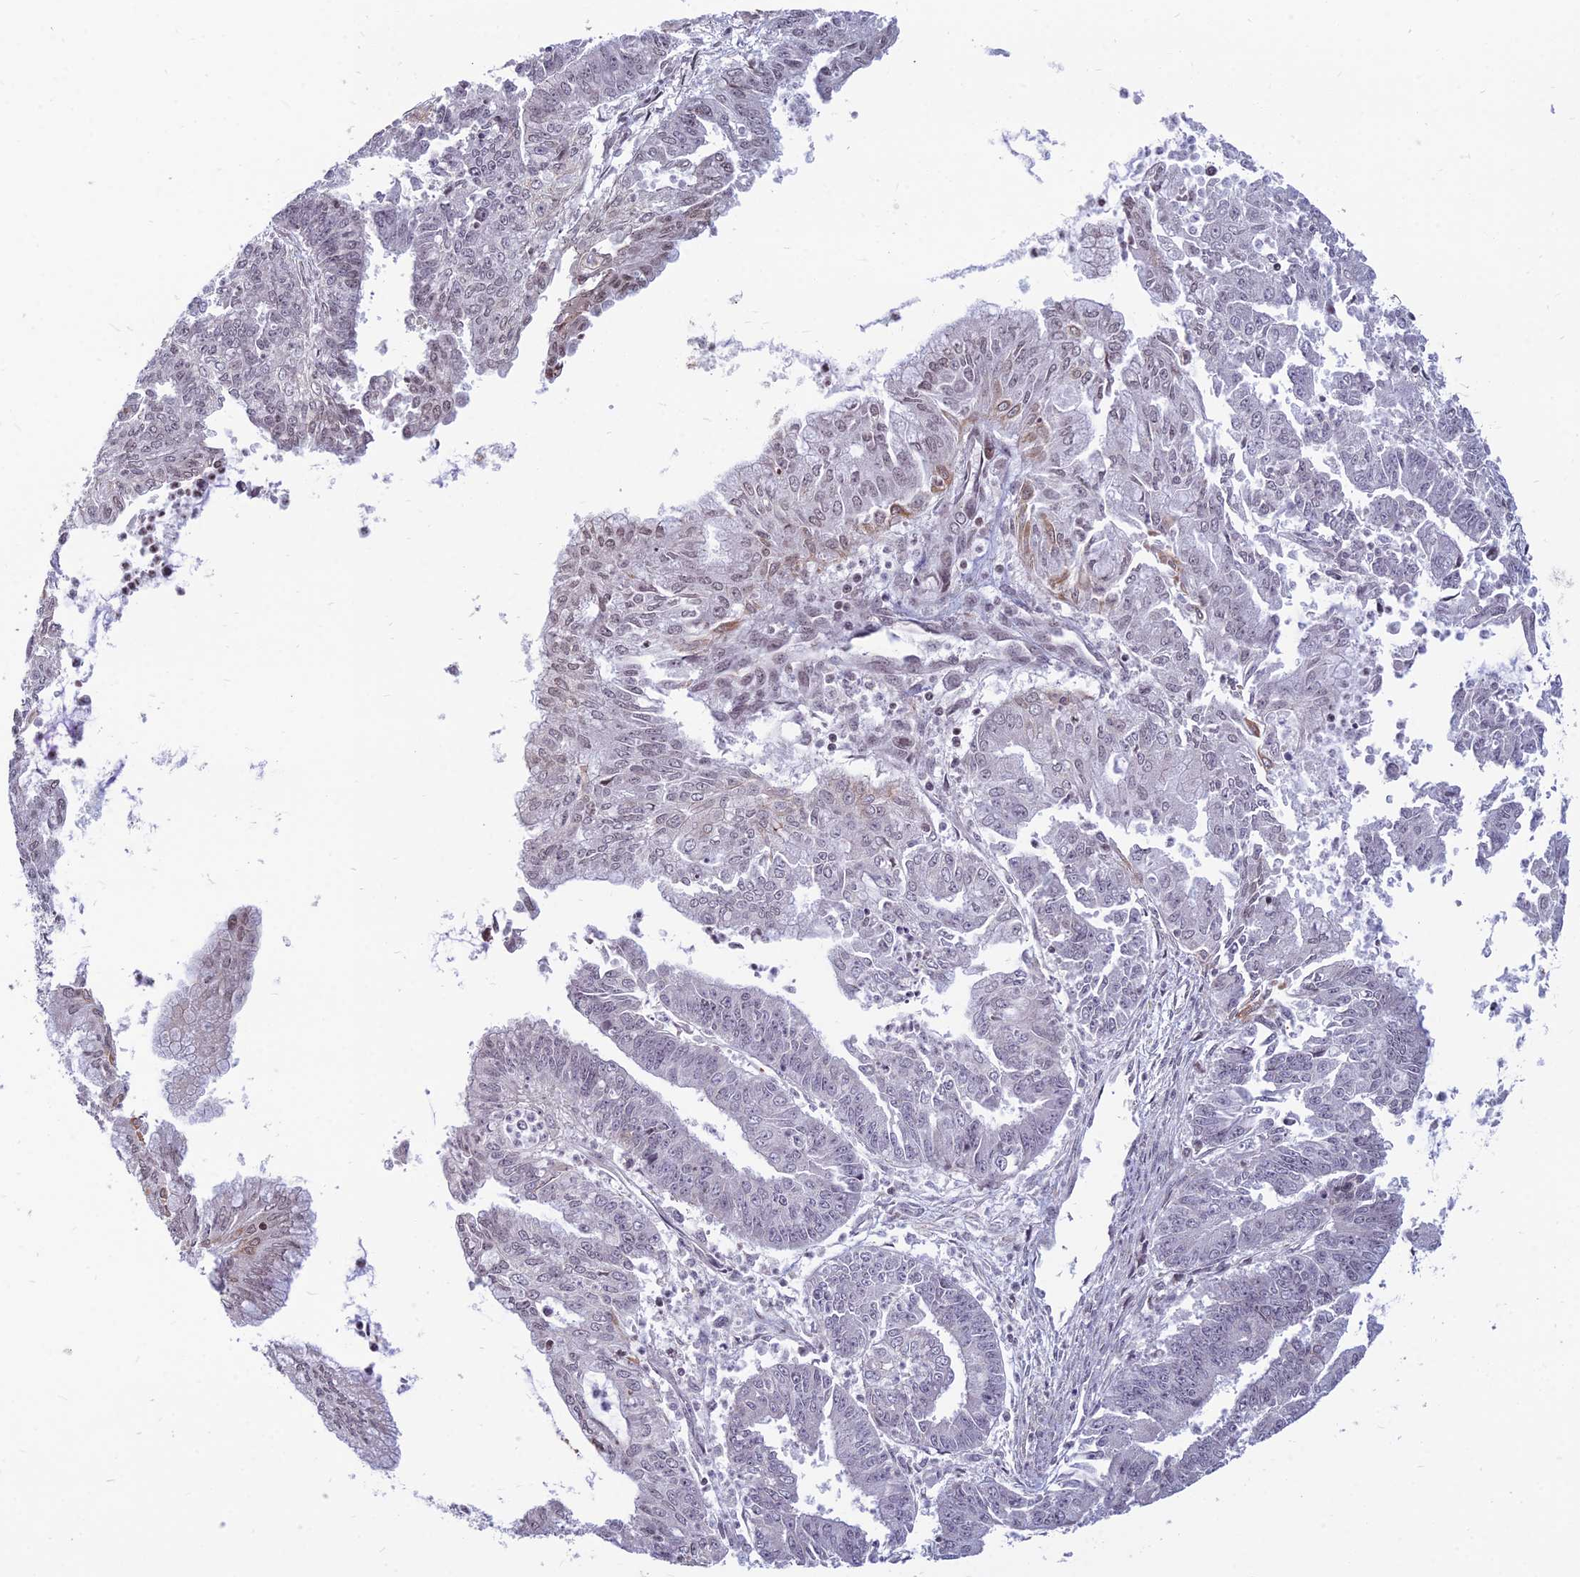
{"staining": {"intensity": "weak", "quantity": "<25%", "location": "nuclear"}, "tissue": "endometrial cancer", "cell_type": "Tumor cells", "image_type": "cancer", "snomed": [{"axis": "morphology", "description": "Adenocarcinoma, NOS"}, {"axis": "topography", "description": "Endometrium"}], "caption": "DAB (3,3'-diaminobenzidine) immunohistochemical staining of adenocarcinoma (endometrial) reveals no significant staining in tumor cells. The staining was performed using DAB to visualize the protein expression in brown, while the nuclei were stained in blue with hematoxylin (Magnification: 20x).", "gene": "OPA3", "patient": {"sex": "female", "age": 73}}